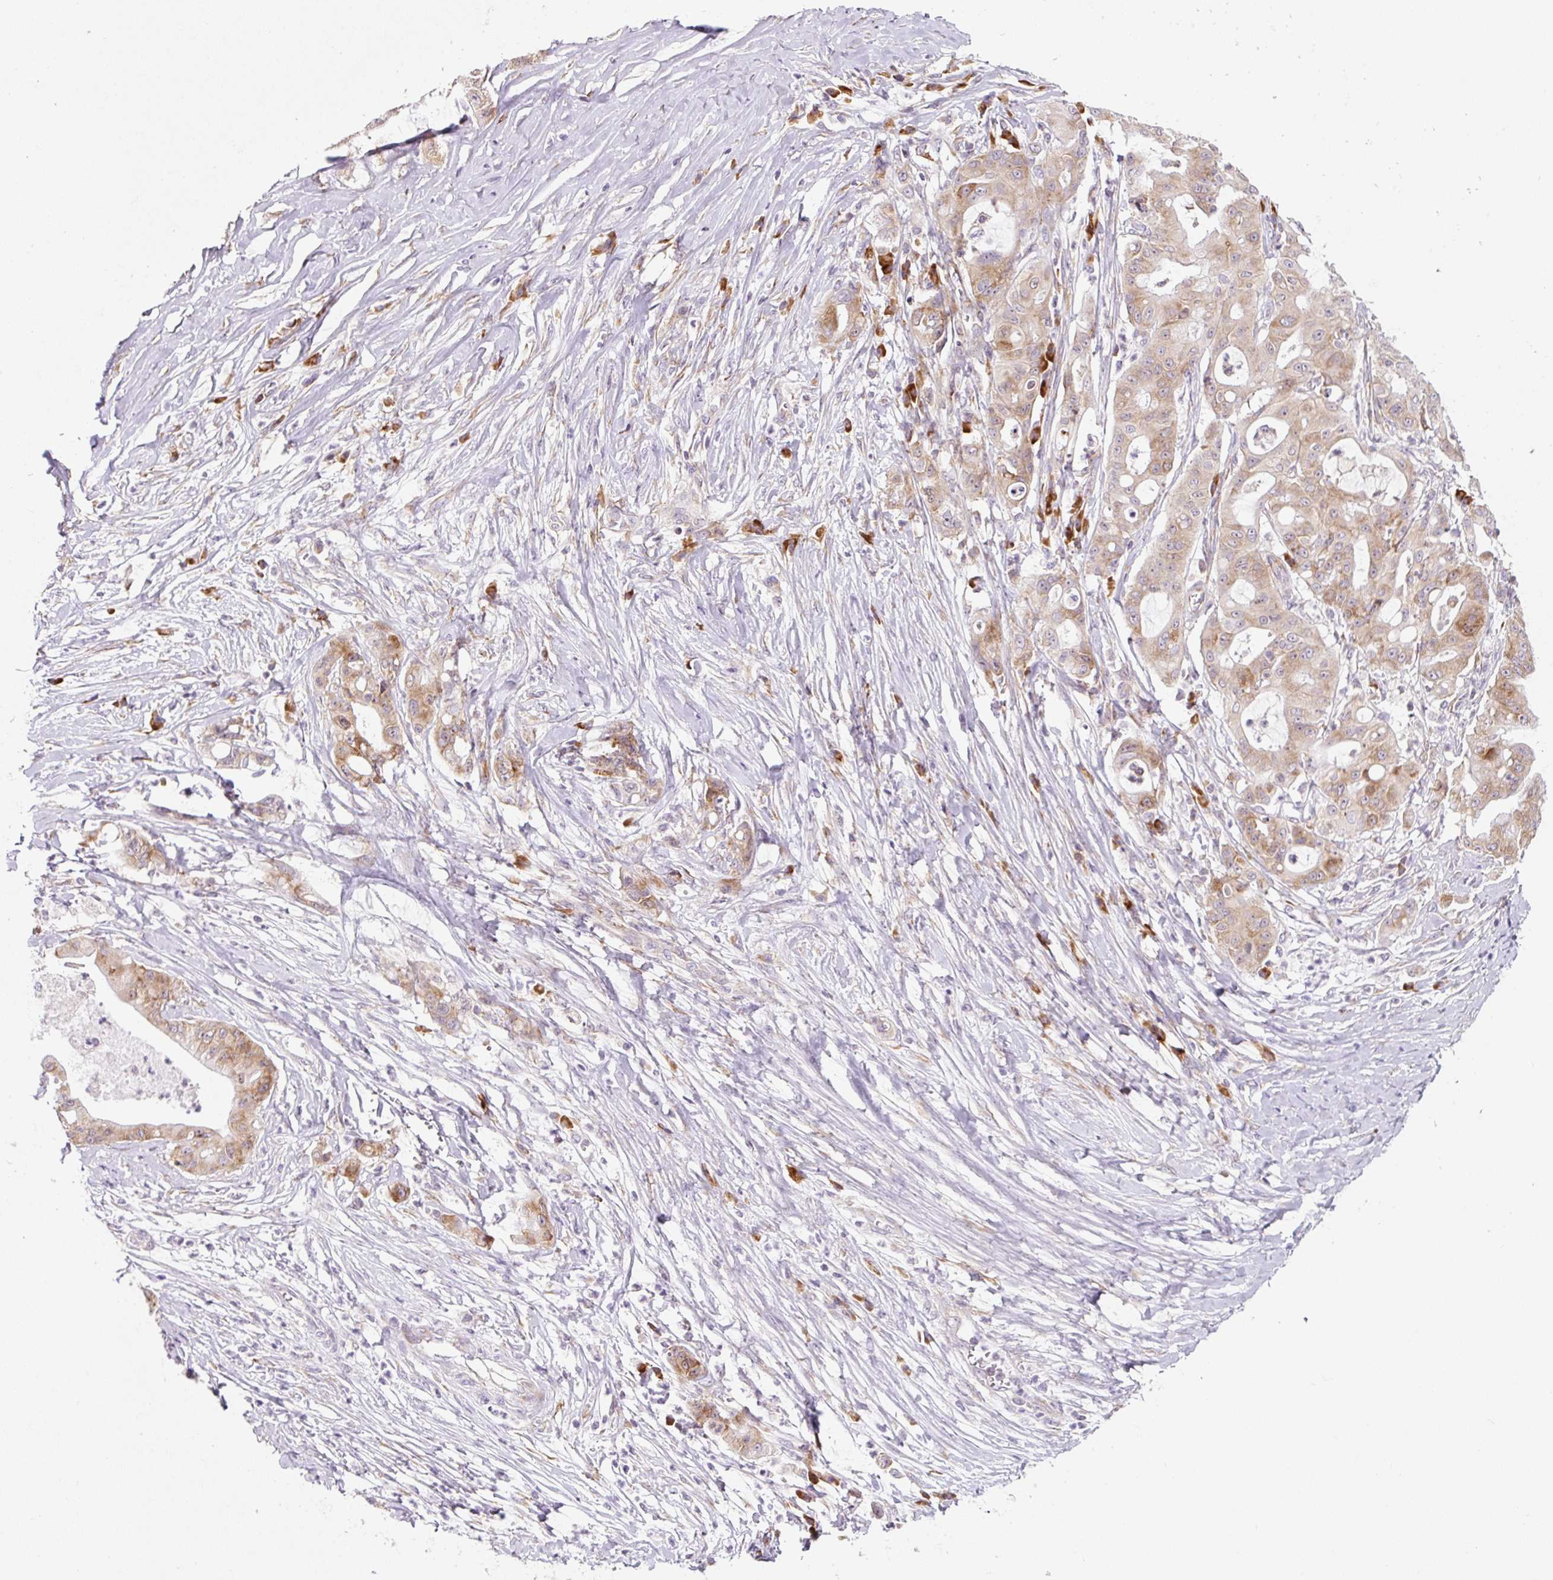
{"staining": {"intensity": "moderate", "quantity": "25%-75%", "location": "cytoplasmic/membranous"}, "tissue": "ovarian cancer", "cell_type": "Tumor cells", "image_type": "cancer", "snomed": [{"axis": "morphology", "description": "Cystadenocarcinoma, mucinous, NOS"}, {"axis": "topography", "description": "Ovary"}], "caption": "Immunohistochemistry of ovarian cancer (mucinous cystadenocarcinoma) reveals medium levels of moderate cytoplasmic/membranous positivity in approximately 25%-75% of tumor cells. Using DAB (3,3'-diaminobenzidine) (brown) and hematoxylin (blue) stains, captured at high magnification using brightfield microscopy.", "gene": "RPL41", "patient": {"sex": "female", "age": 70}}